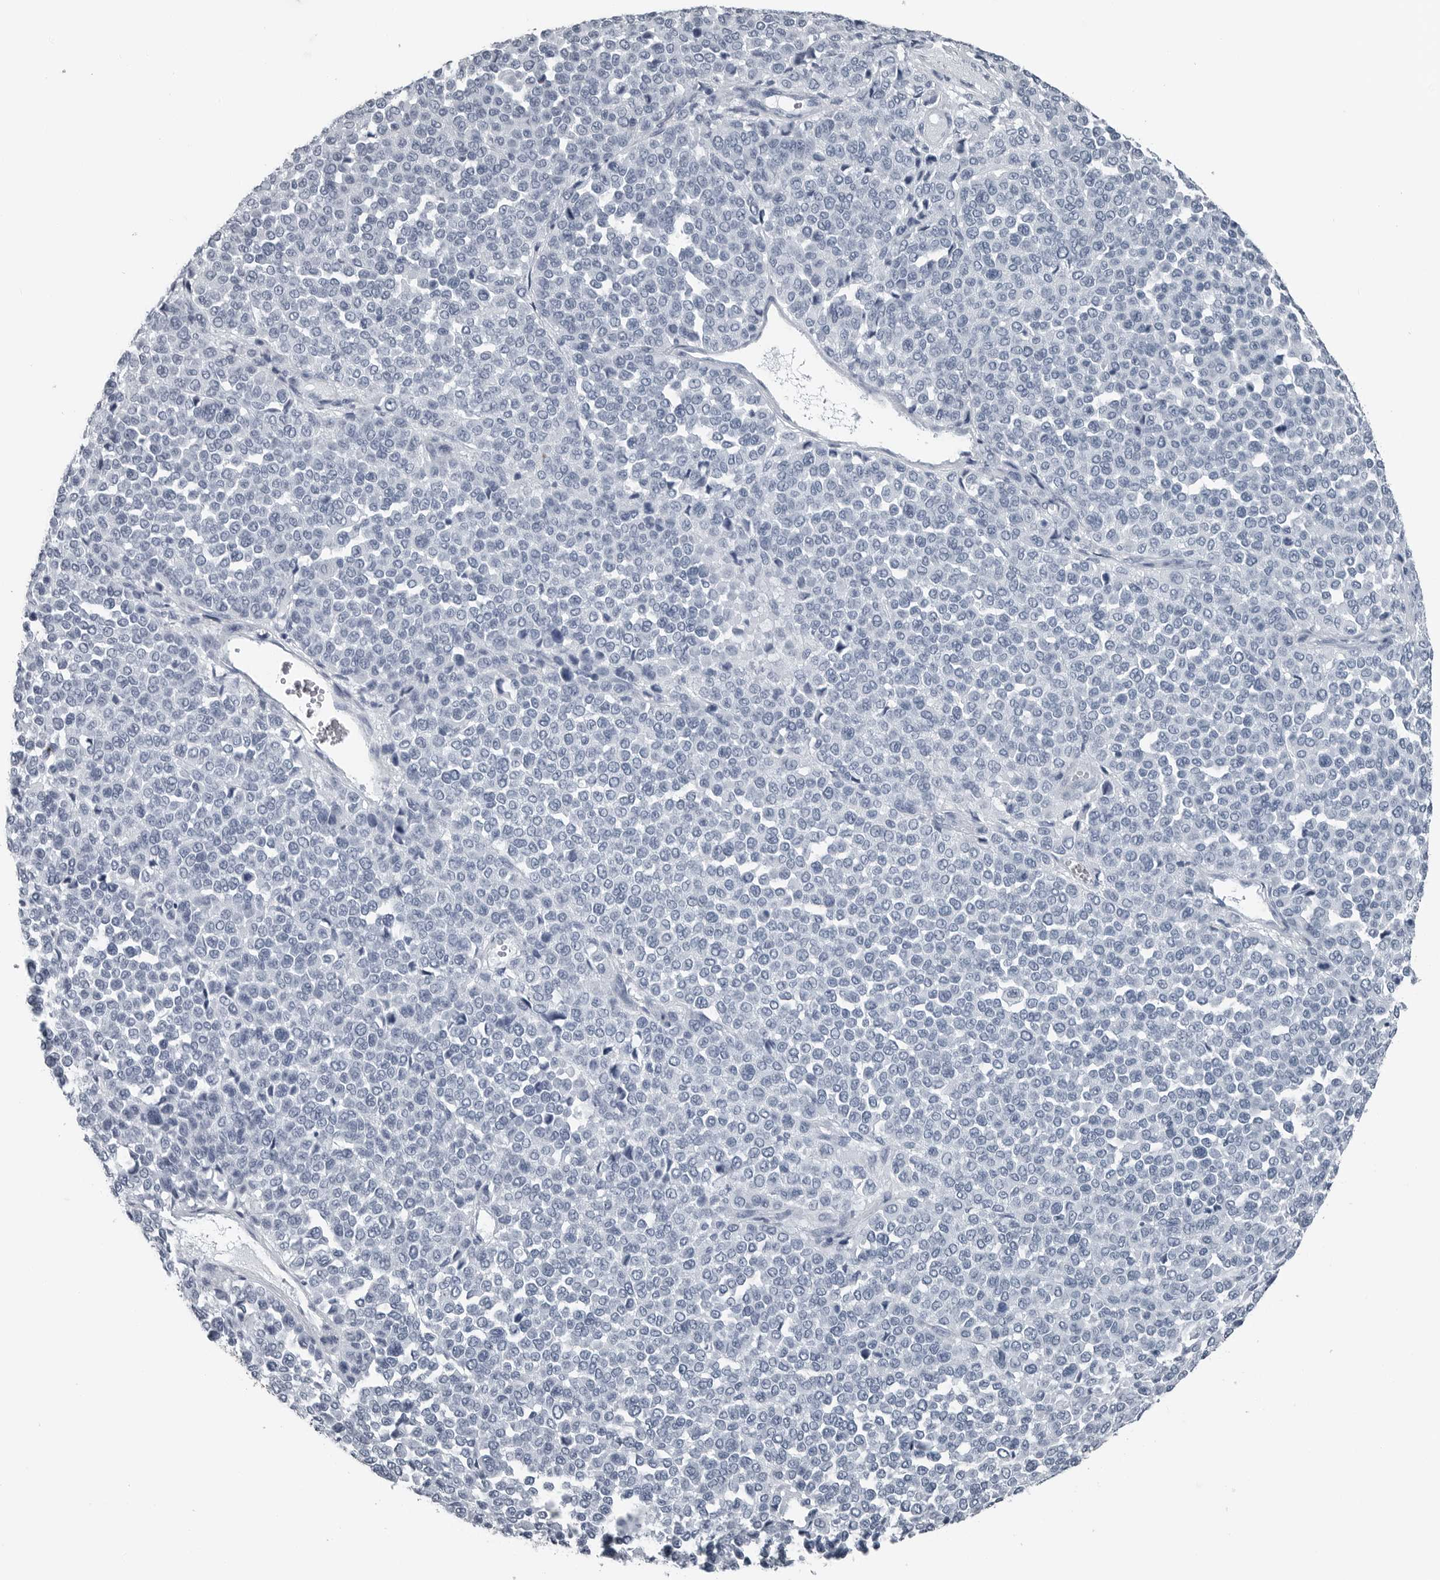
{"staining": {"intensity": "negative", "quantity": "none", "location": "none"}, "tissue": "melanoma", "cell_type": "Tumor cells", "image_type": "cancer", "snomed": [{"axis": "morphology", "description": "Malignant melanoma, Metastatic site"}, {"axis": "topography", "description": "Pancreas"}], "caption": "Immunohistochemistry histopathology image of malignant melanoma (metastatic site) stained for a protein (brown), which demonstrates no staining in tumor cells. (Stains: DAB (3,3'-diaminobenzidine) immunohistochemistry (IHC) with hematoxylin counter stain, Microscopy: brightfield microscopy at high magnification).", "gene": "SPINK1", "patient": {"sex": "female", "age": 30}}